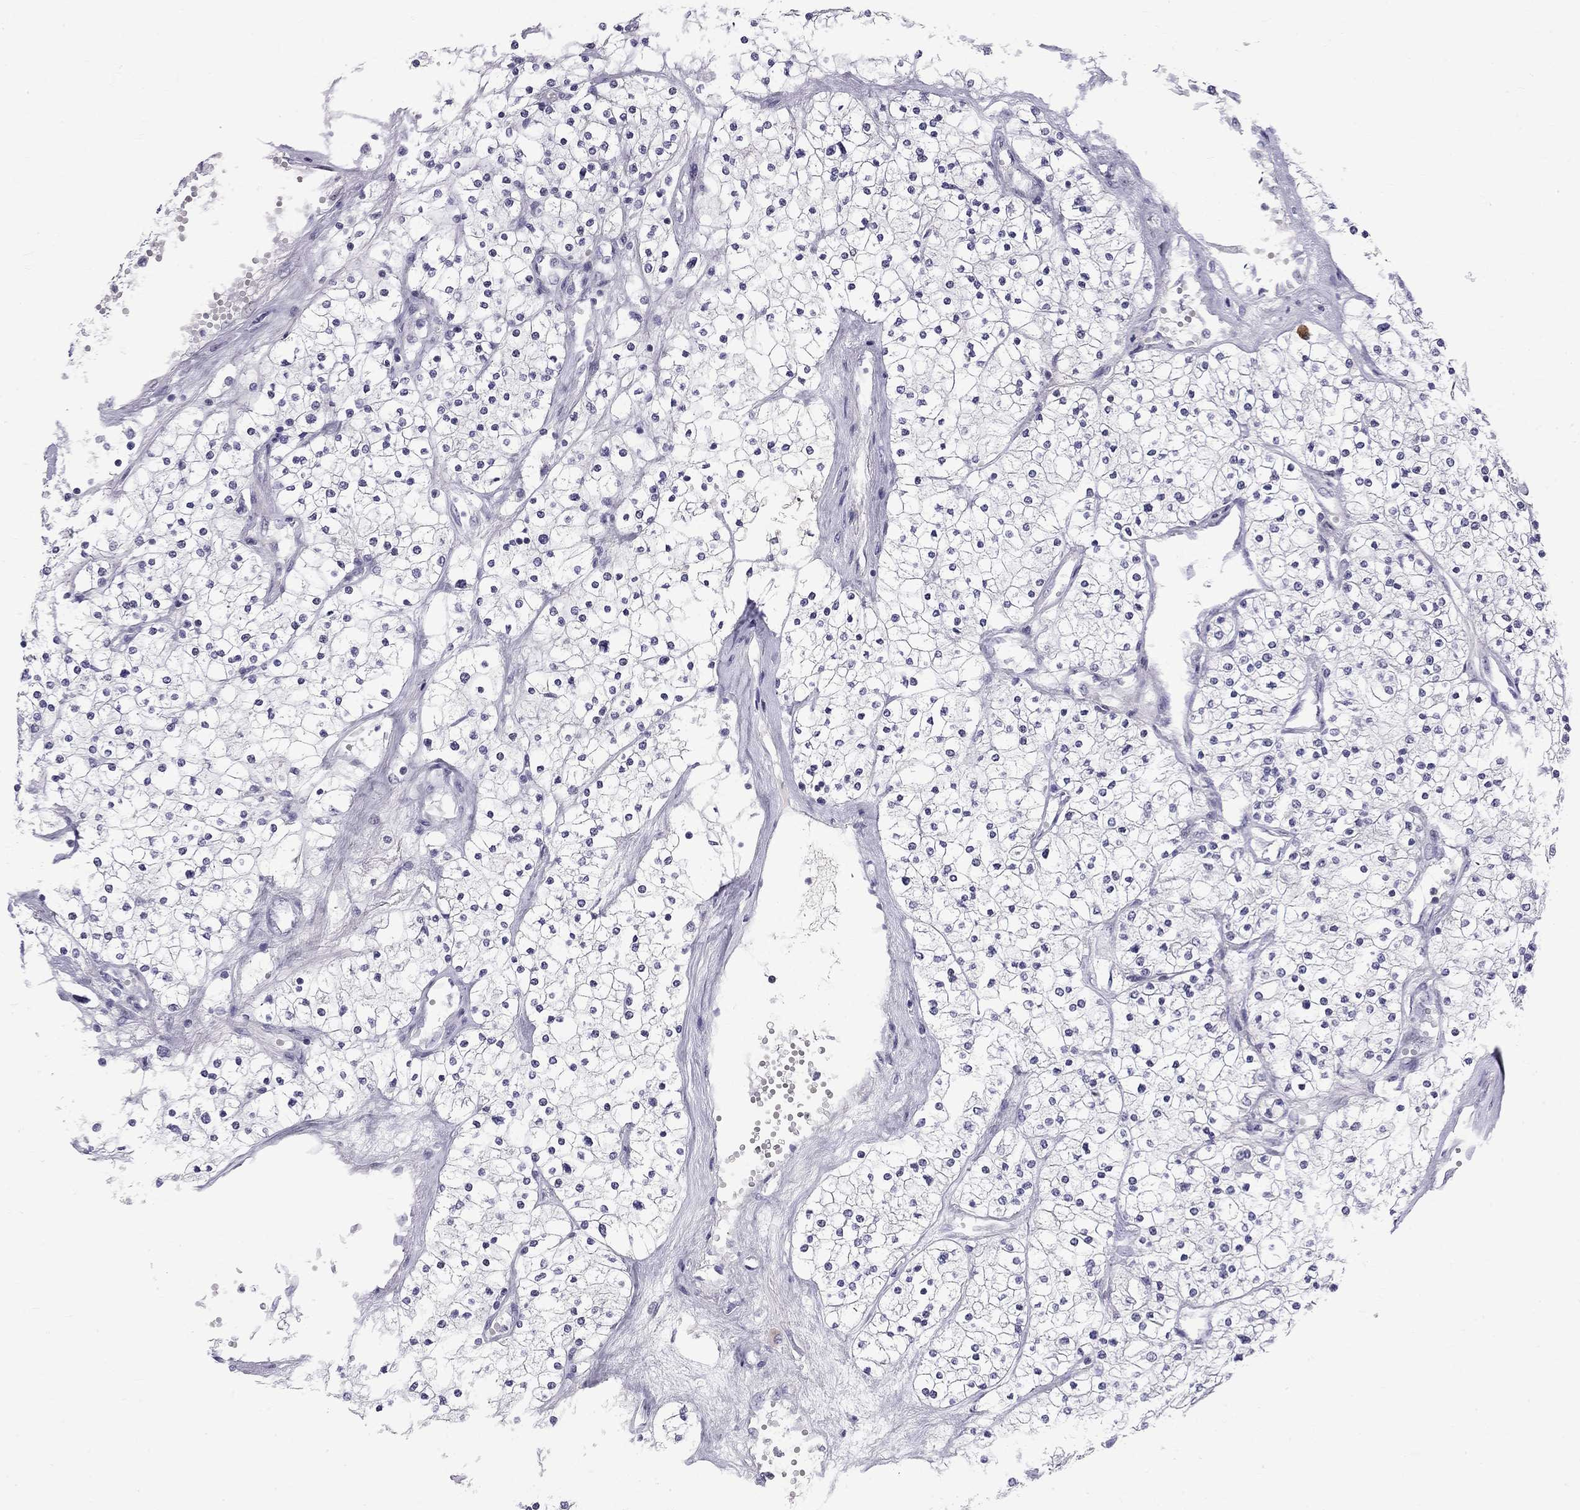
{"staining": {"intensity": "negative", "quantity": "none", "location": "none"}, "tissue": "renal cancer", "cell_type": "Tumor cells", "image_type": "cancer", "snomed": [{"axis": "morphology", "description": "Adenocarcinoma, NOS"}, {"axis": "topography", "description": "Kidney"}], "caption": "A high-resolution histopathology image shows immunohistochemistry (IHC) staining of renal adenocarcinoma, which displays no significant expression in tumor cells.", "gene": "RTL9", "patient": {"sex": "male", "age": 80}}